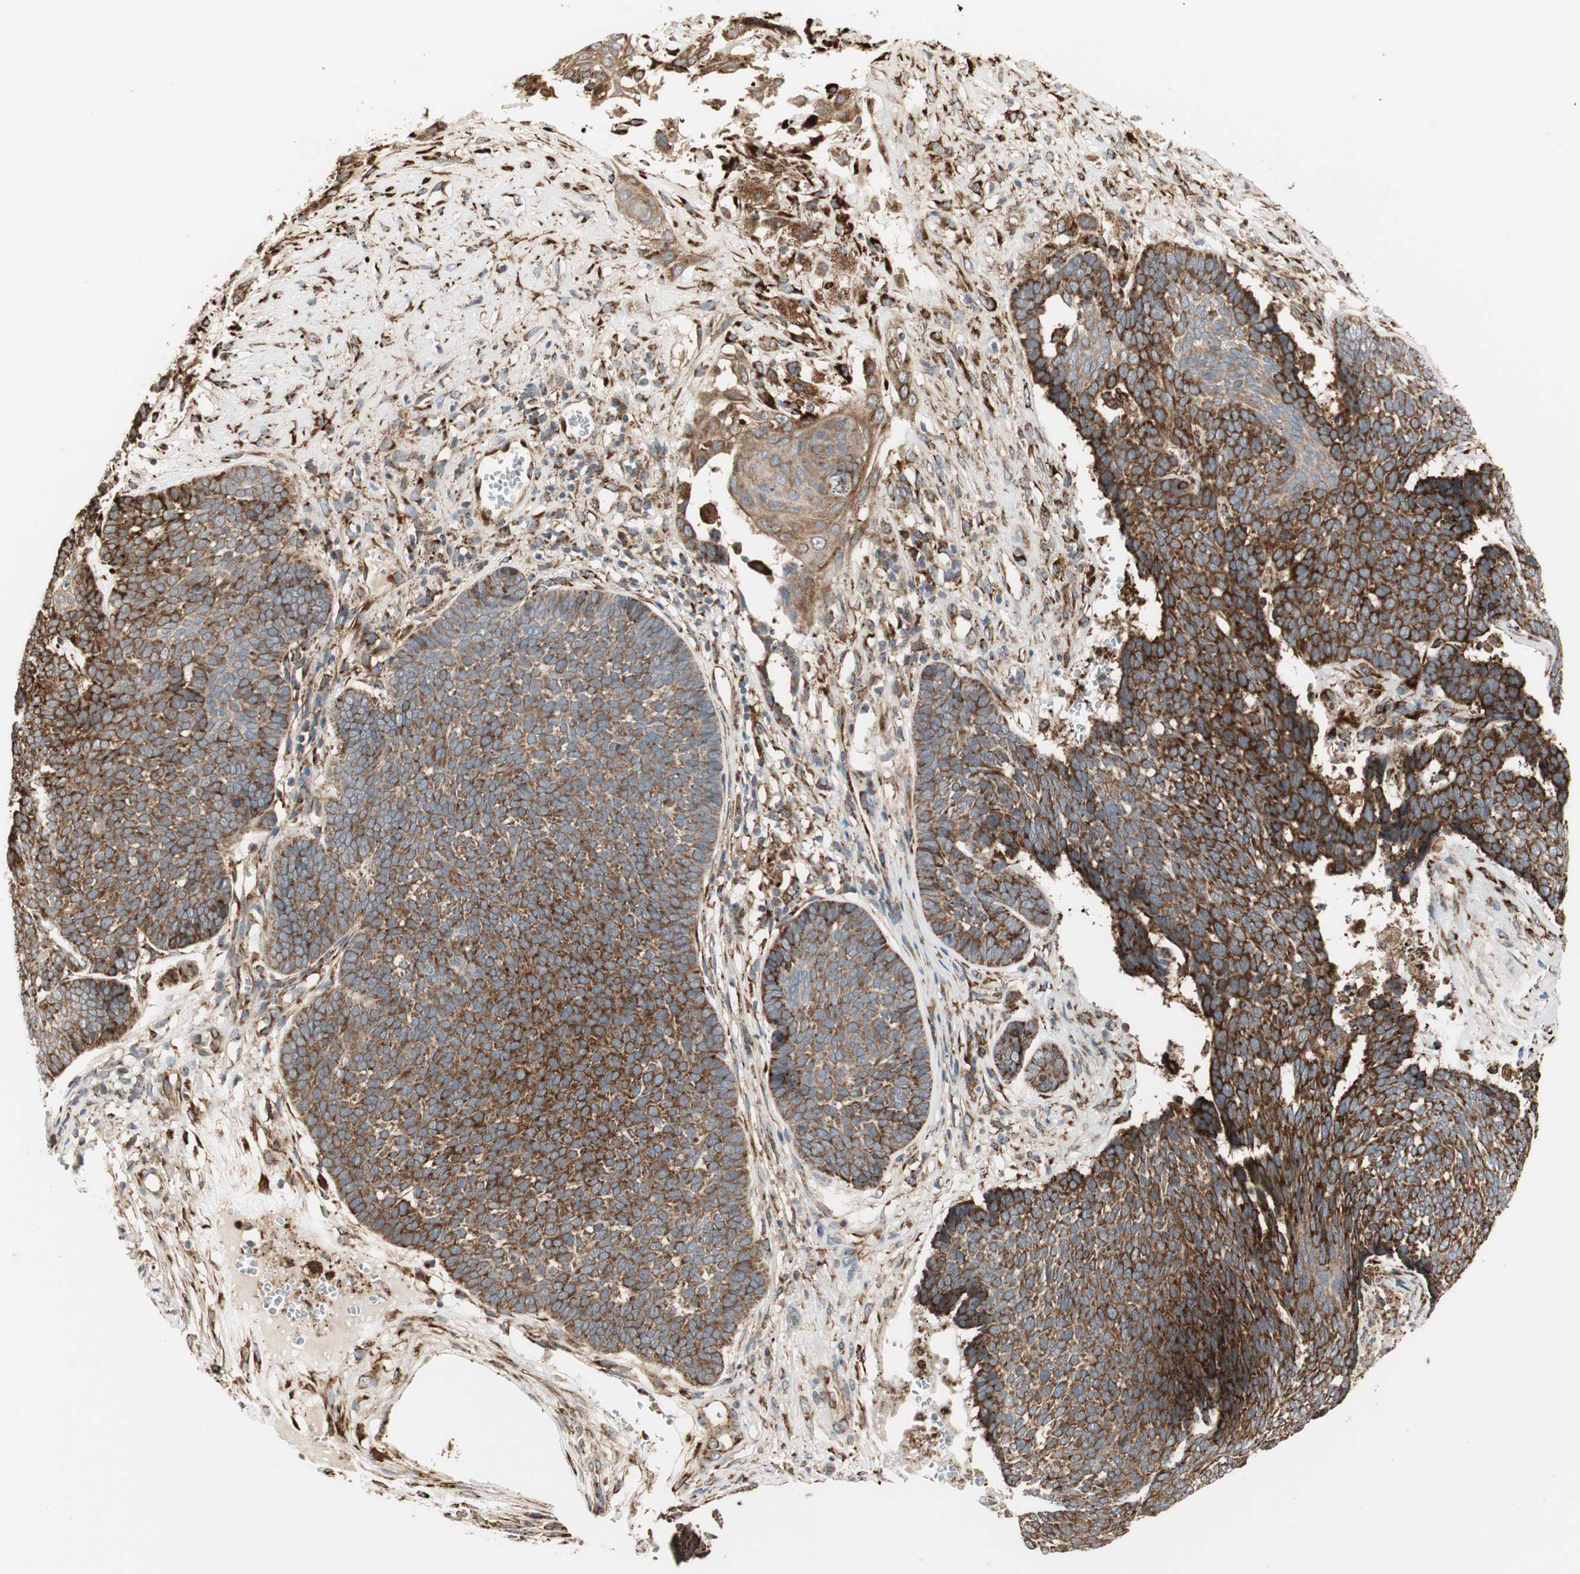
{"staining": {"intensity": "strong", "quantity": ">75%", "location": "cytoplasmic/membranous"}, "tissue": "skin cancer", "cell_type": "Tumor cells", "image_type": "cancer", "snomed": [{"axis": "morphology", "description": "Basal cell carcinoma"}, {"axis": "topography", "description": "Skin"}], "caption": "Immunohistochemical staining of human skin cancer (basal cell carcinoma) shows high levels of strong cytoplasmic/membranous protein positivity in about >75% of tumor cells.", "gene": "P4HA1", "patient": {"sex": "male", "age": 84}}